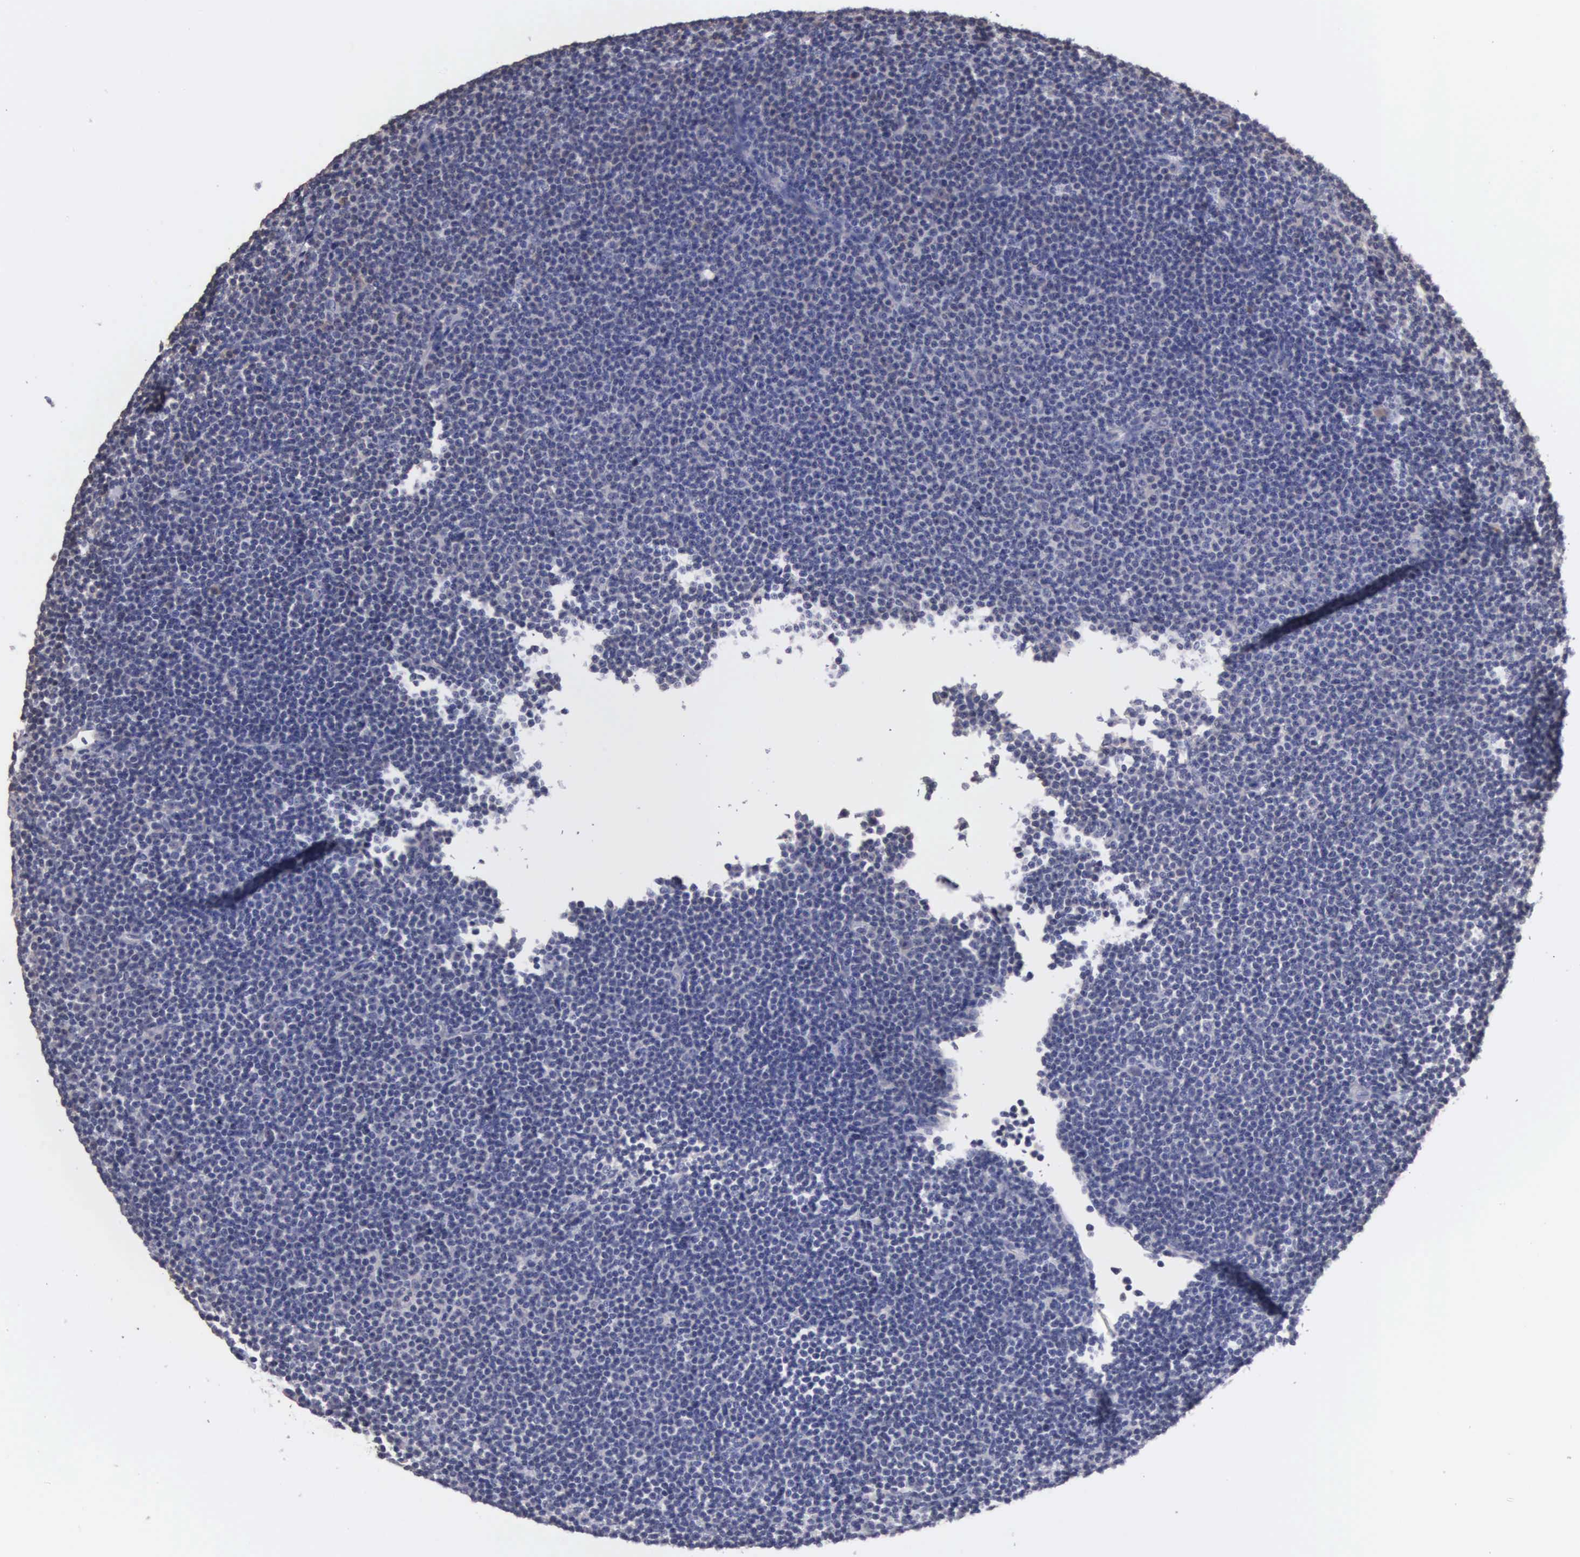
{"staining": {"intensity": "negative", "quantity": "none", "location": "none"}, "tissue": "lymphoma", "cell_type": "Tumor cells", "image_type": "cancer", "snomed": [{"axis": "morphology", "description": "Malignant lymphoma, non-Hodgkin's type, Low grade"}, {"axis": "topography", "description": "Lymph node"}], "caption": "Image shows no protein expression in tumor cells of lymphoma tissue.", "gene": "ENO3", "patient": {"sex": "female", "age": 69}}